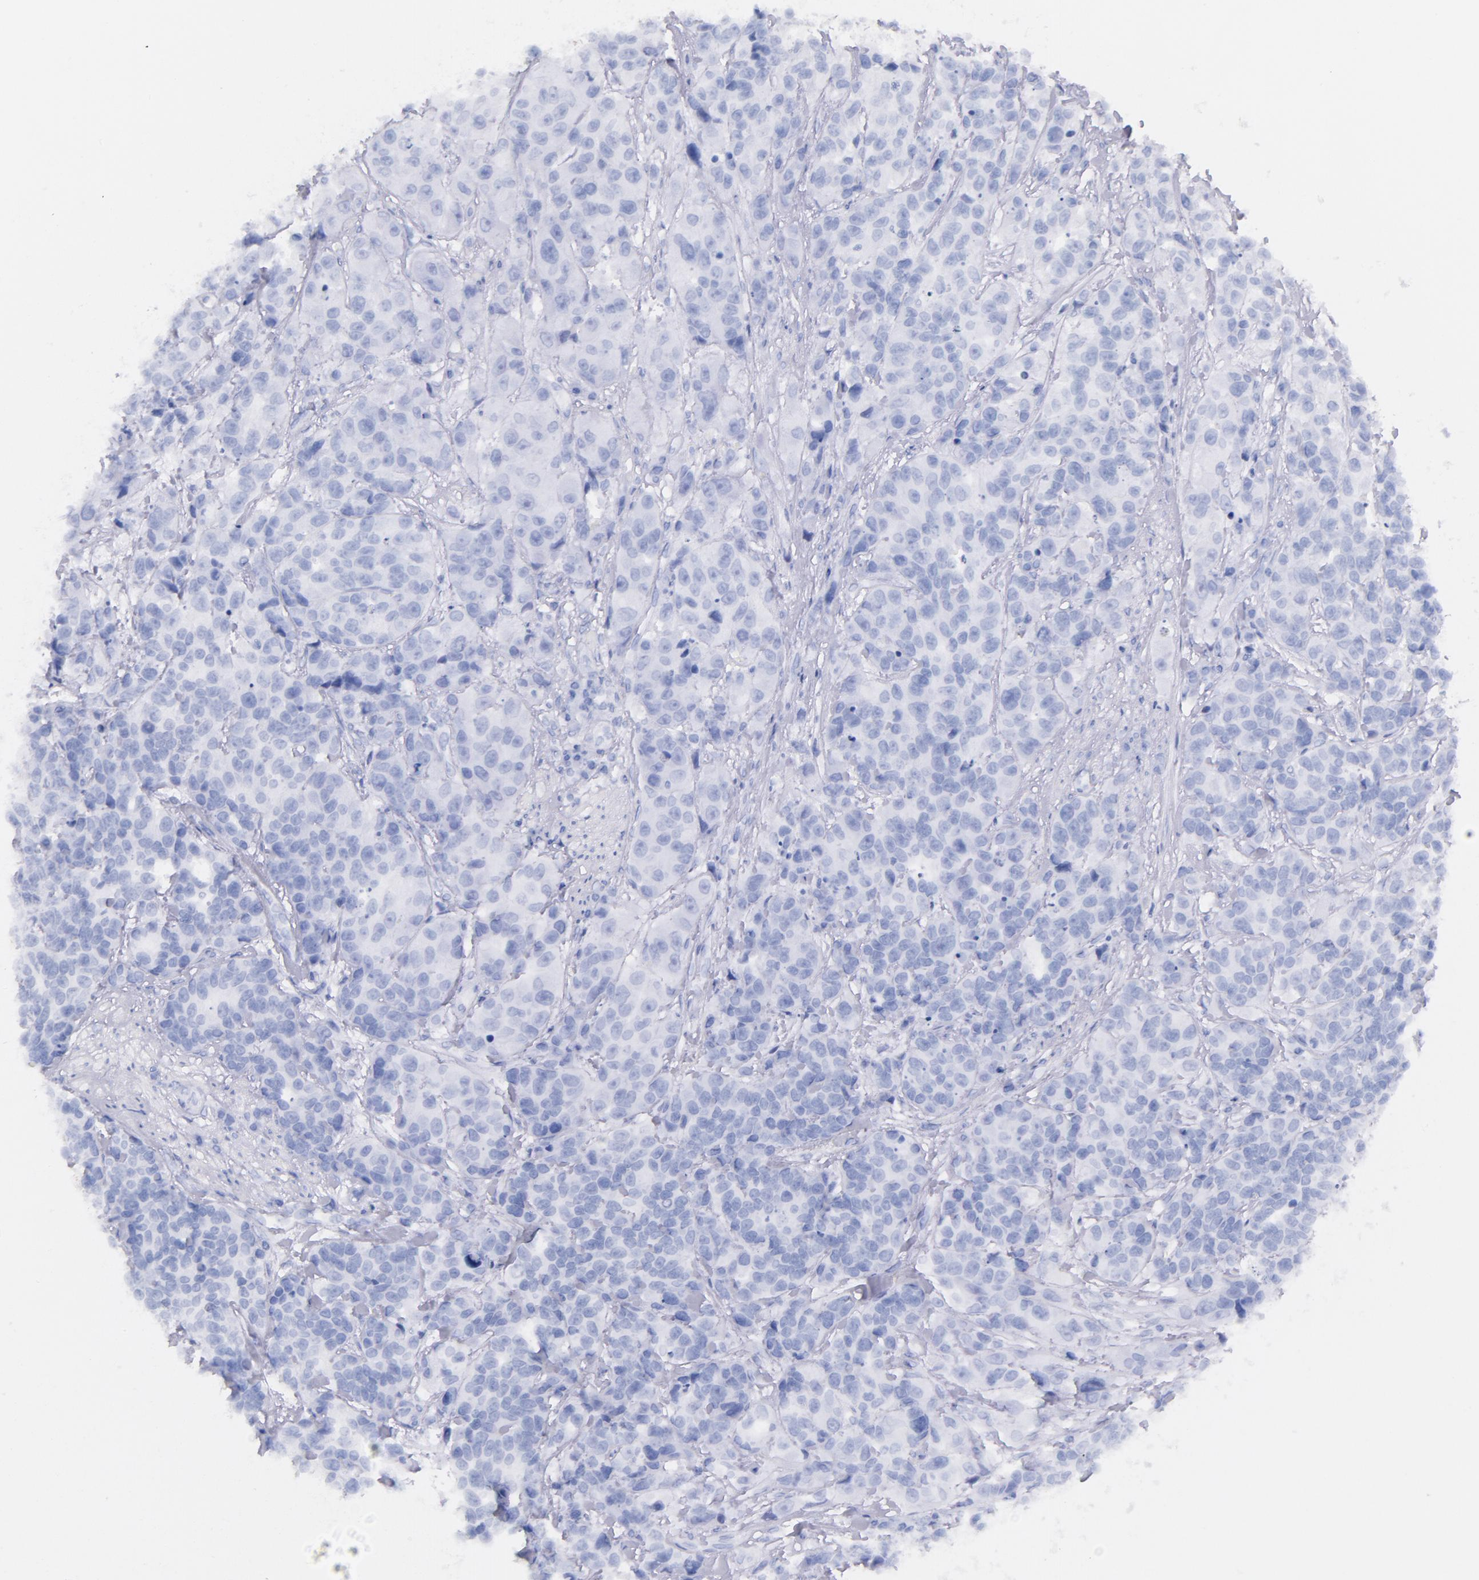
{"staining": {"intensity": "negative", "quantity": "none", "location": "none"}, "tissue": "urothelial cancer", "cell_type": "Tumor cells", "image_type": "cancer", "snomed": [{"axis": "morphology", "description": "Urothelial carcinoma, High grade"}, {"axis": "topography", "description": "Urinary bladder"}], "caption": "Protein analysis of high-grade urothelial carcinoma displays no significant expression in tumor cells.", "gene": "CD44", "patient": {"sex": "female", "age": 81}}